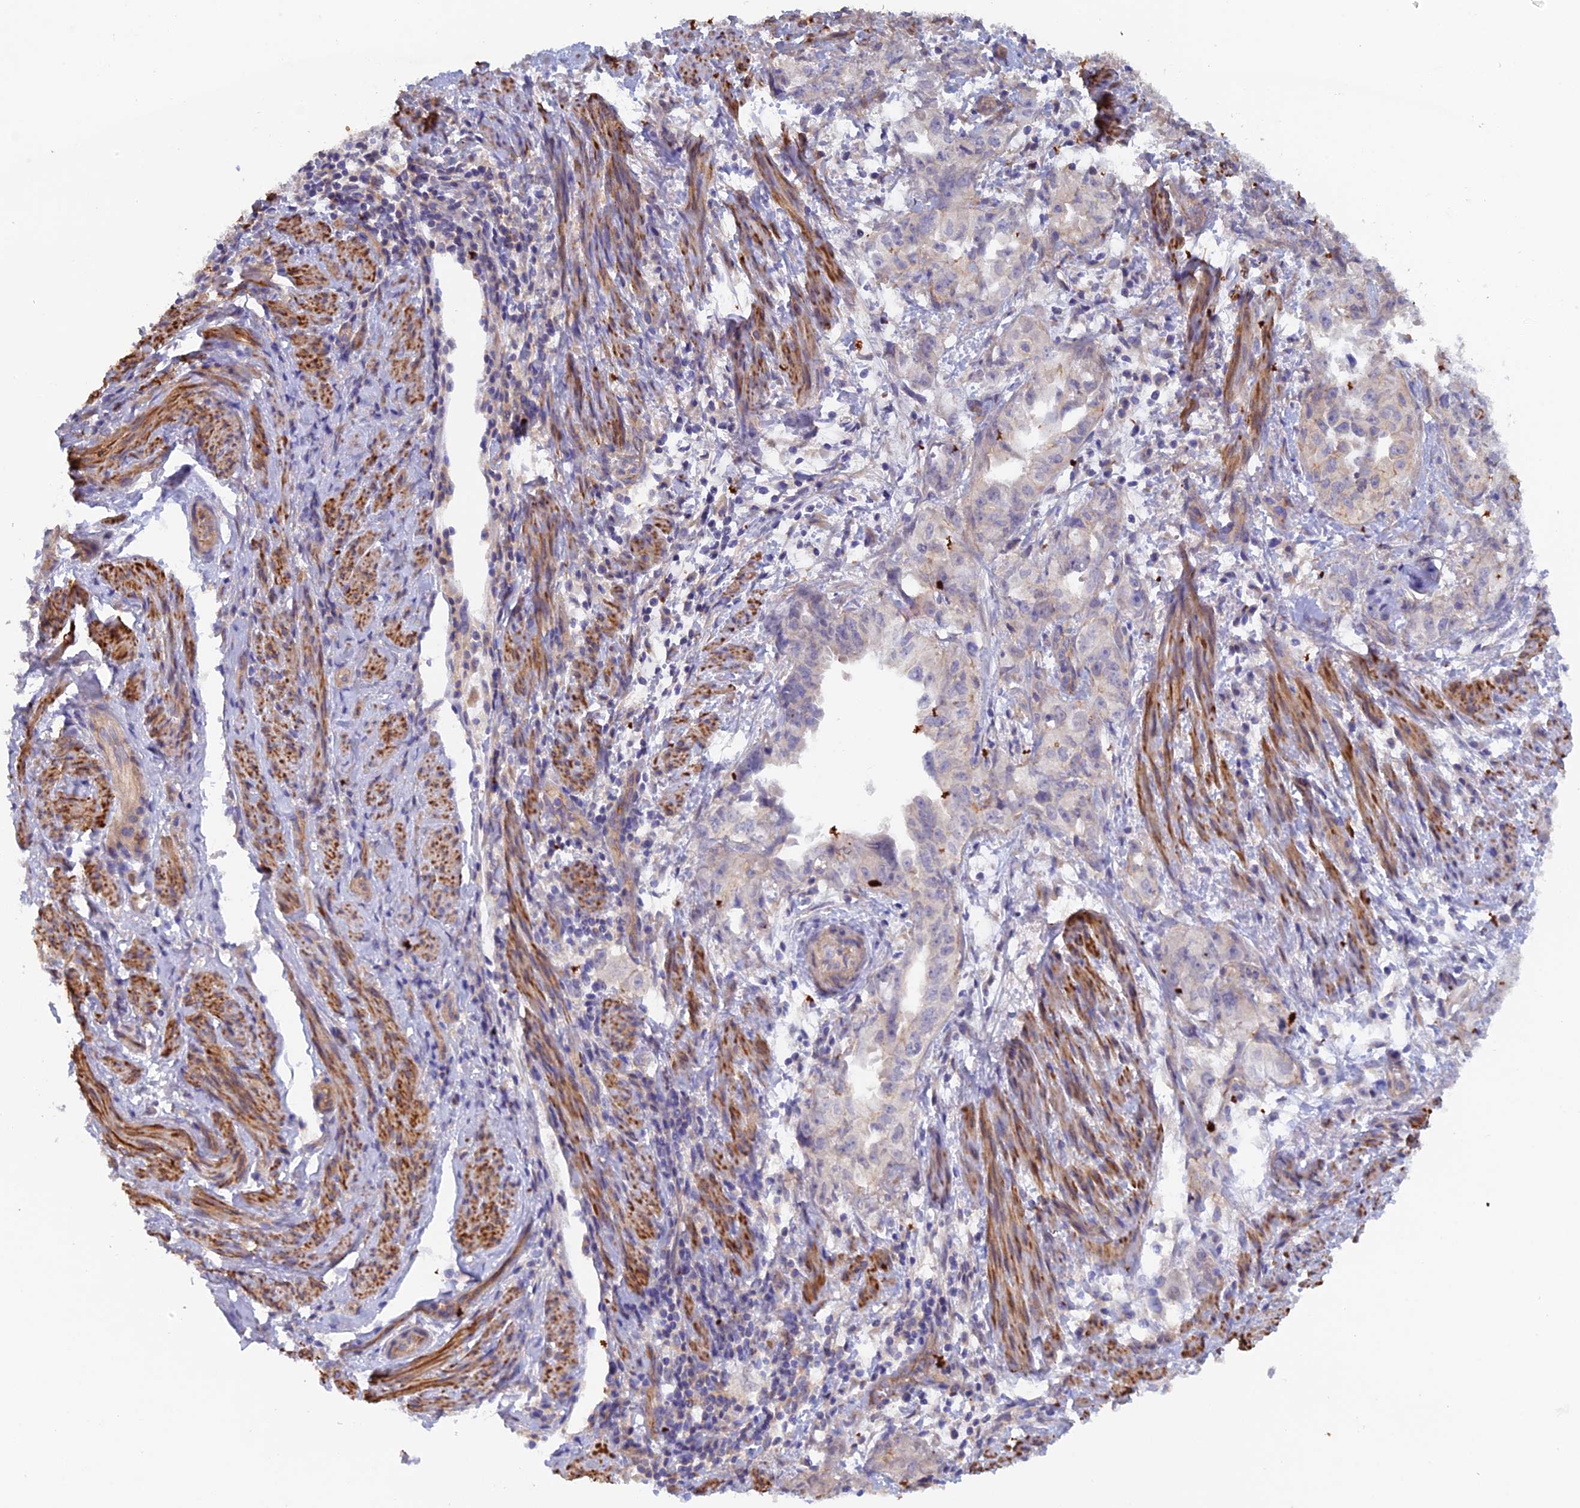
{"staining": {"intensity": "negative", "quantity": "none", "location": "none"}, "tissue": "endometrial cancer", "cell_type": "Tumor cells", "image_type": "cancer", "snomed": [{"axis": "morphology", "description": "Adenocarcinoma, NOS"}, {"axis": "topography", "description": "Endometrium"}], "caption": "The photomicrograph exhibits no staining of tumor cells in endometrial adenocarcinoma.", "gene": "FZR1", "patient": {"sex": "female", "age": 65}}